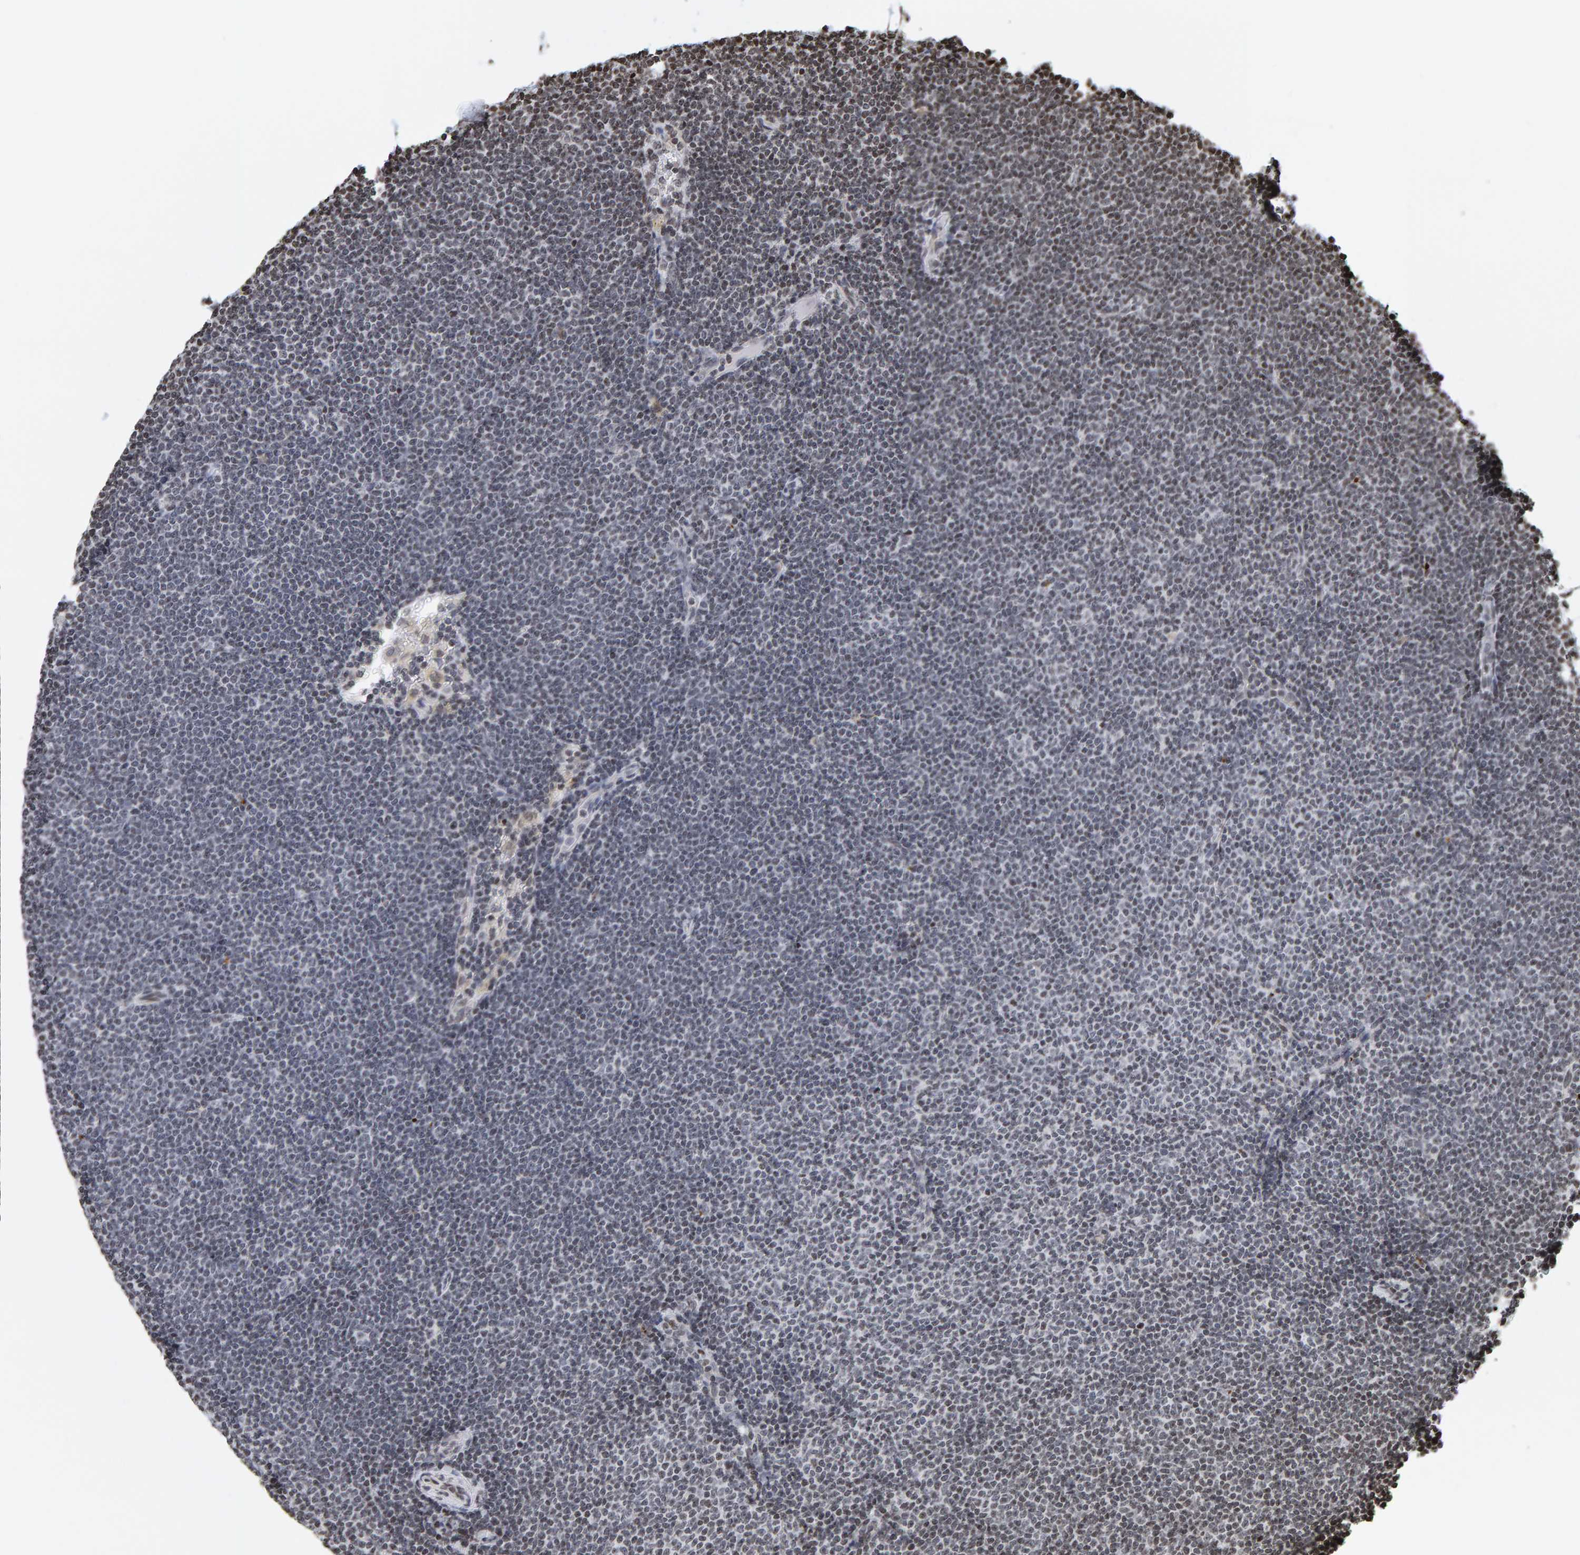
{"staining": {"intensity": "weak", "quantity": "<25%", "location": "nuclear"}, "tissue": "lymphoma", "cell_type": "Tumor cells", "image_type": "cancer", "snomed": [{"axis": "morphology", "description": "Malignant lymphoma, non-Hodgkin's type, Low grade"}, {"axis": "topography", "description": "Lymph node"}], "caption": "The IHC photomicrograph has no significant staining in tumor cells of lymphoma tissue.", "gene": "BRF2", "patient": {"sex": "female", "age": 53}}